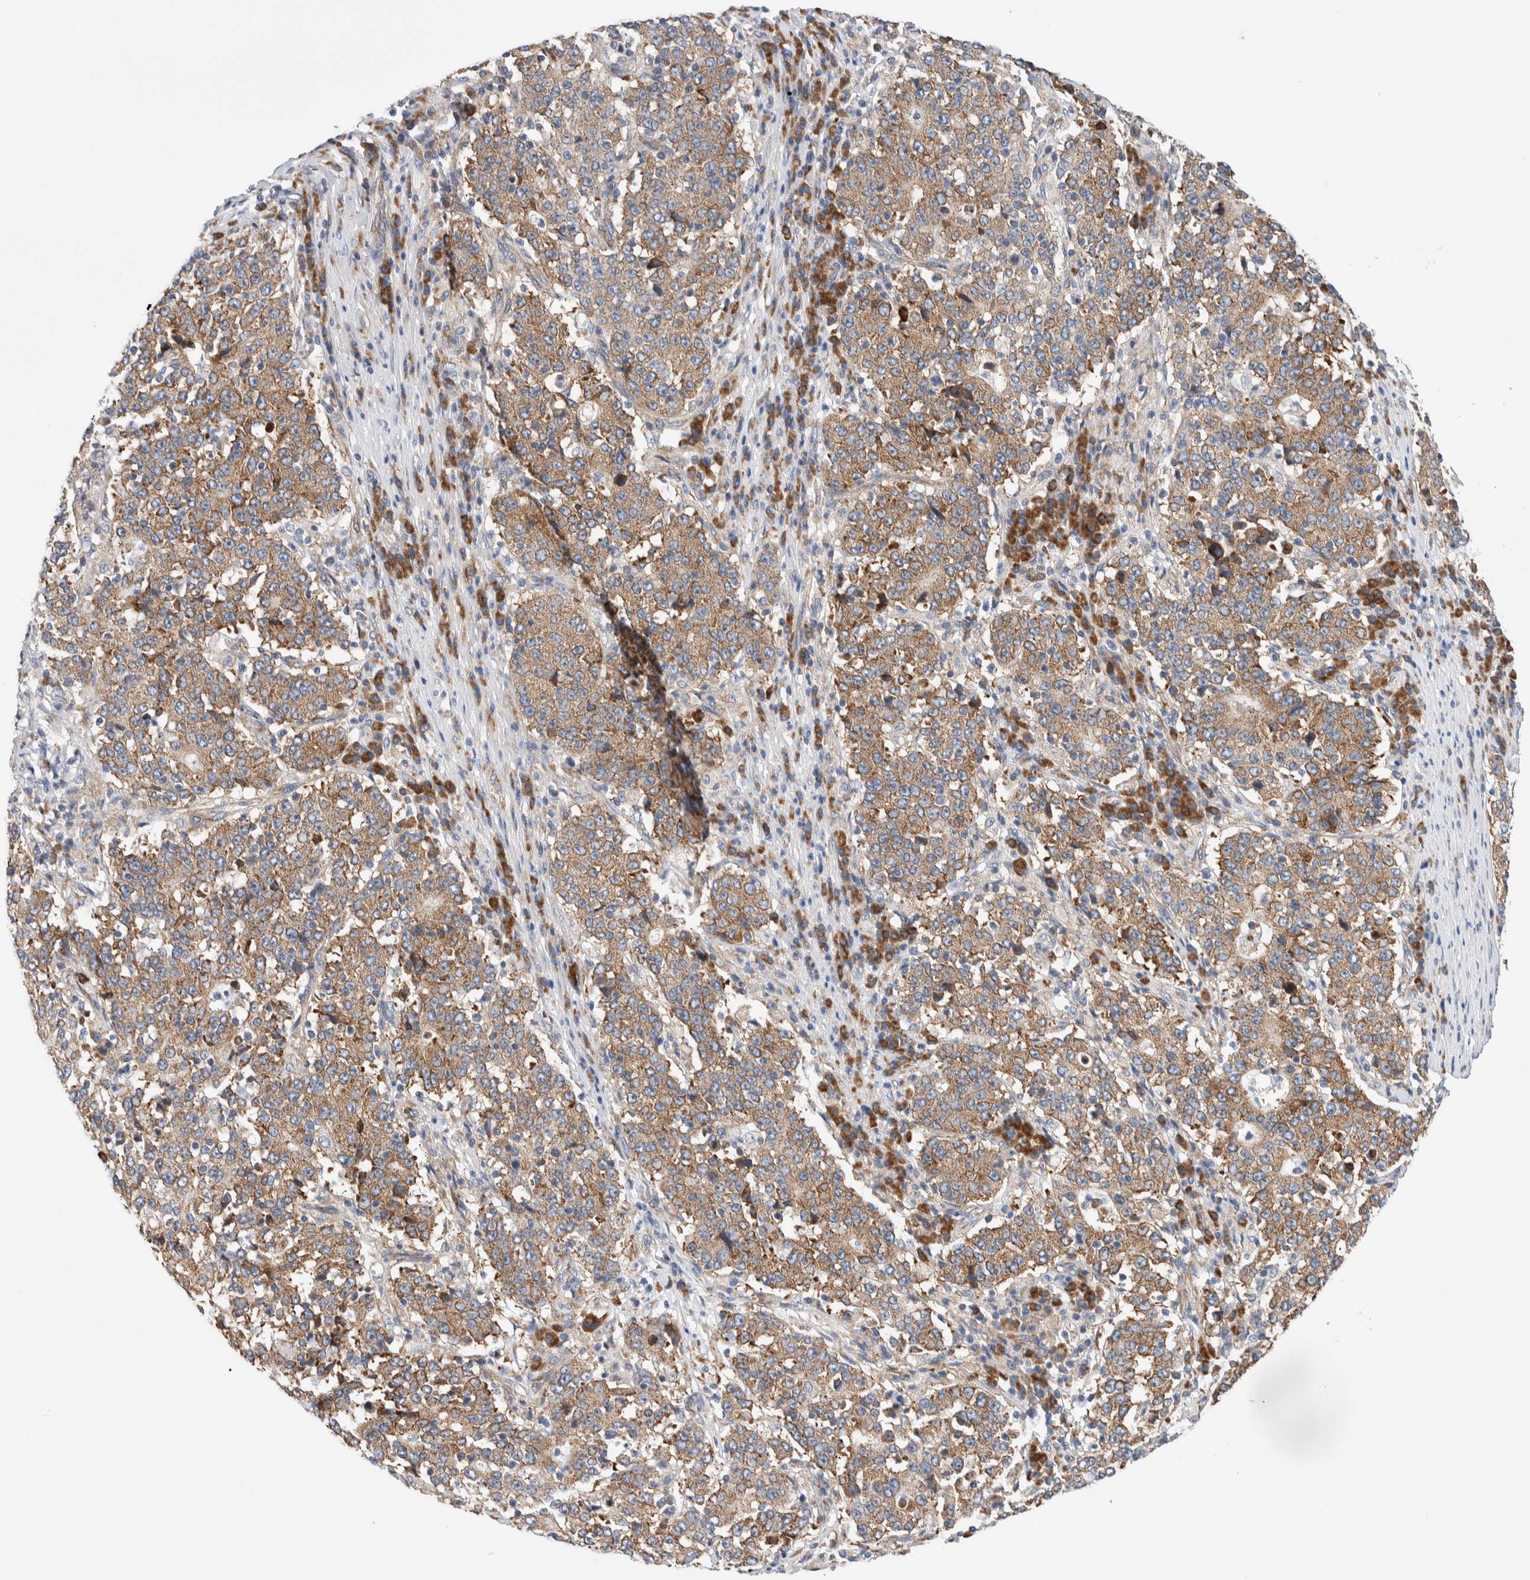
{"staining": {"intensity": "moderate", "quantity": ">75%", "location": "cytoplasmic/membranous"}, "tissue": "stomach cancer", "cell_type": "Tumor cells", "image_type": "cancer", "snomed": [{"axis": "morphology", "description": "Adenocarcinoma, NOS"}, {"axis": "topography", "description": "Stomach"}], "caption": "This is a micrograph of immunohistochemistry (IHC) staining of stomach cancer (adenocarcinoma), which shows moderate expression in the cytoplasmic/membranous of tumor cells.", "gene": "RACK1", "patient": {"sex": "male", "age": 59}}